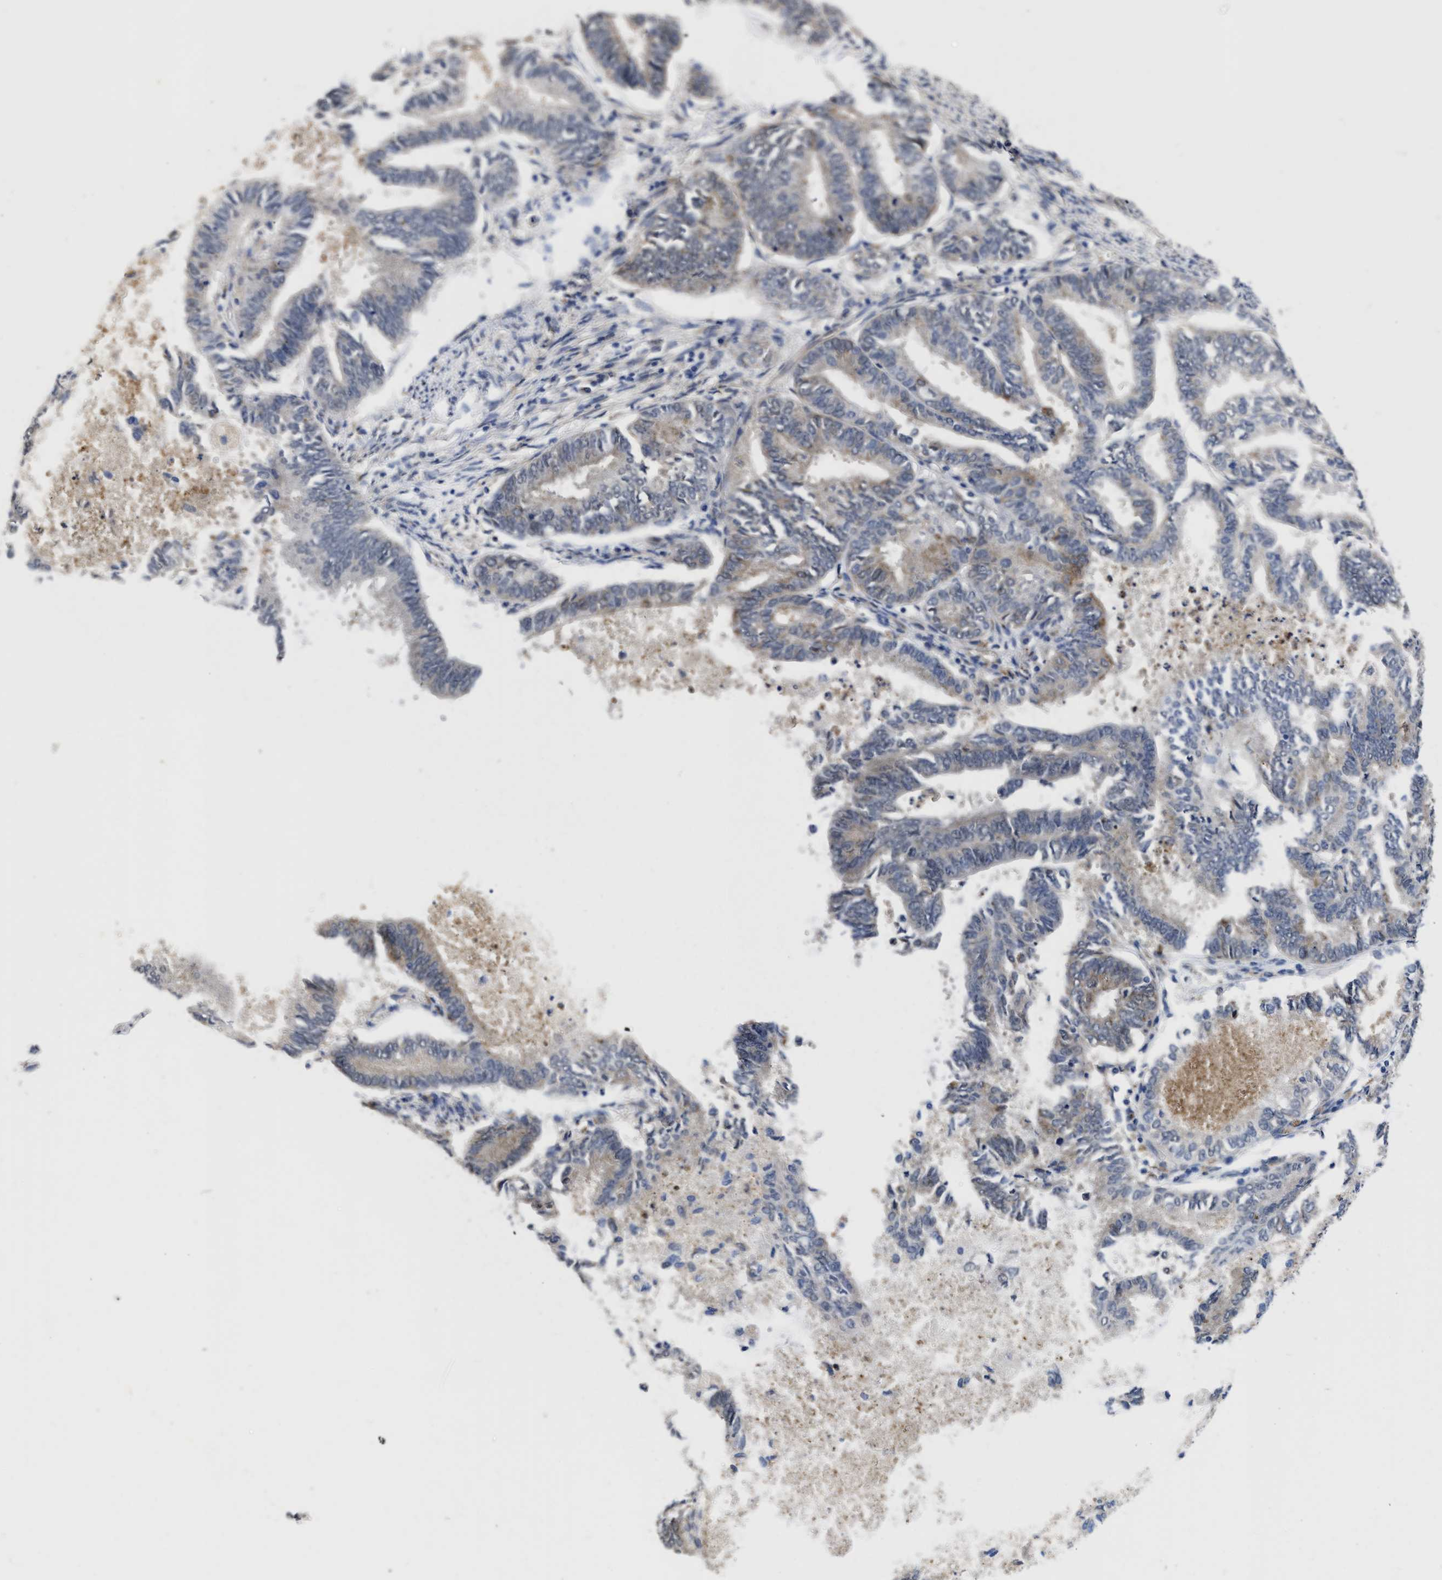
{"staining": {"intensity": "negative", "quantity": "none", "location": "none"}, "tissue": "endometrial cancer", "cell_type": "Tumor cells", "image_type": "cancer", "snomed": [{"axis": "morphology", "description": "Adenocarcinoma, NOS"}, {"axis": "topography", "description": "Endometrium"}], "caption": "Immunohistochemistry (IHC) of adenocarcinoma (endometrial) reveals no staining in tumor cells. (Brightfield microscopy of DAB (3,3'-diaminobenzidine) immunohistochemistry (IHC) at high magnification).", "gene": "PKD2", "patient": {"sex": "female", "age": 86}}